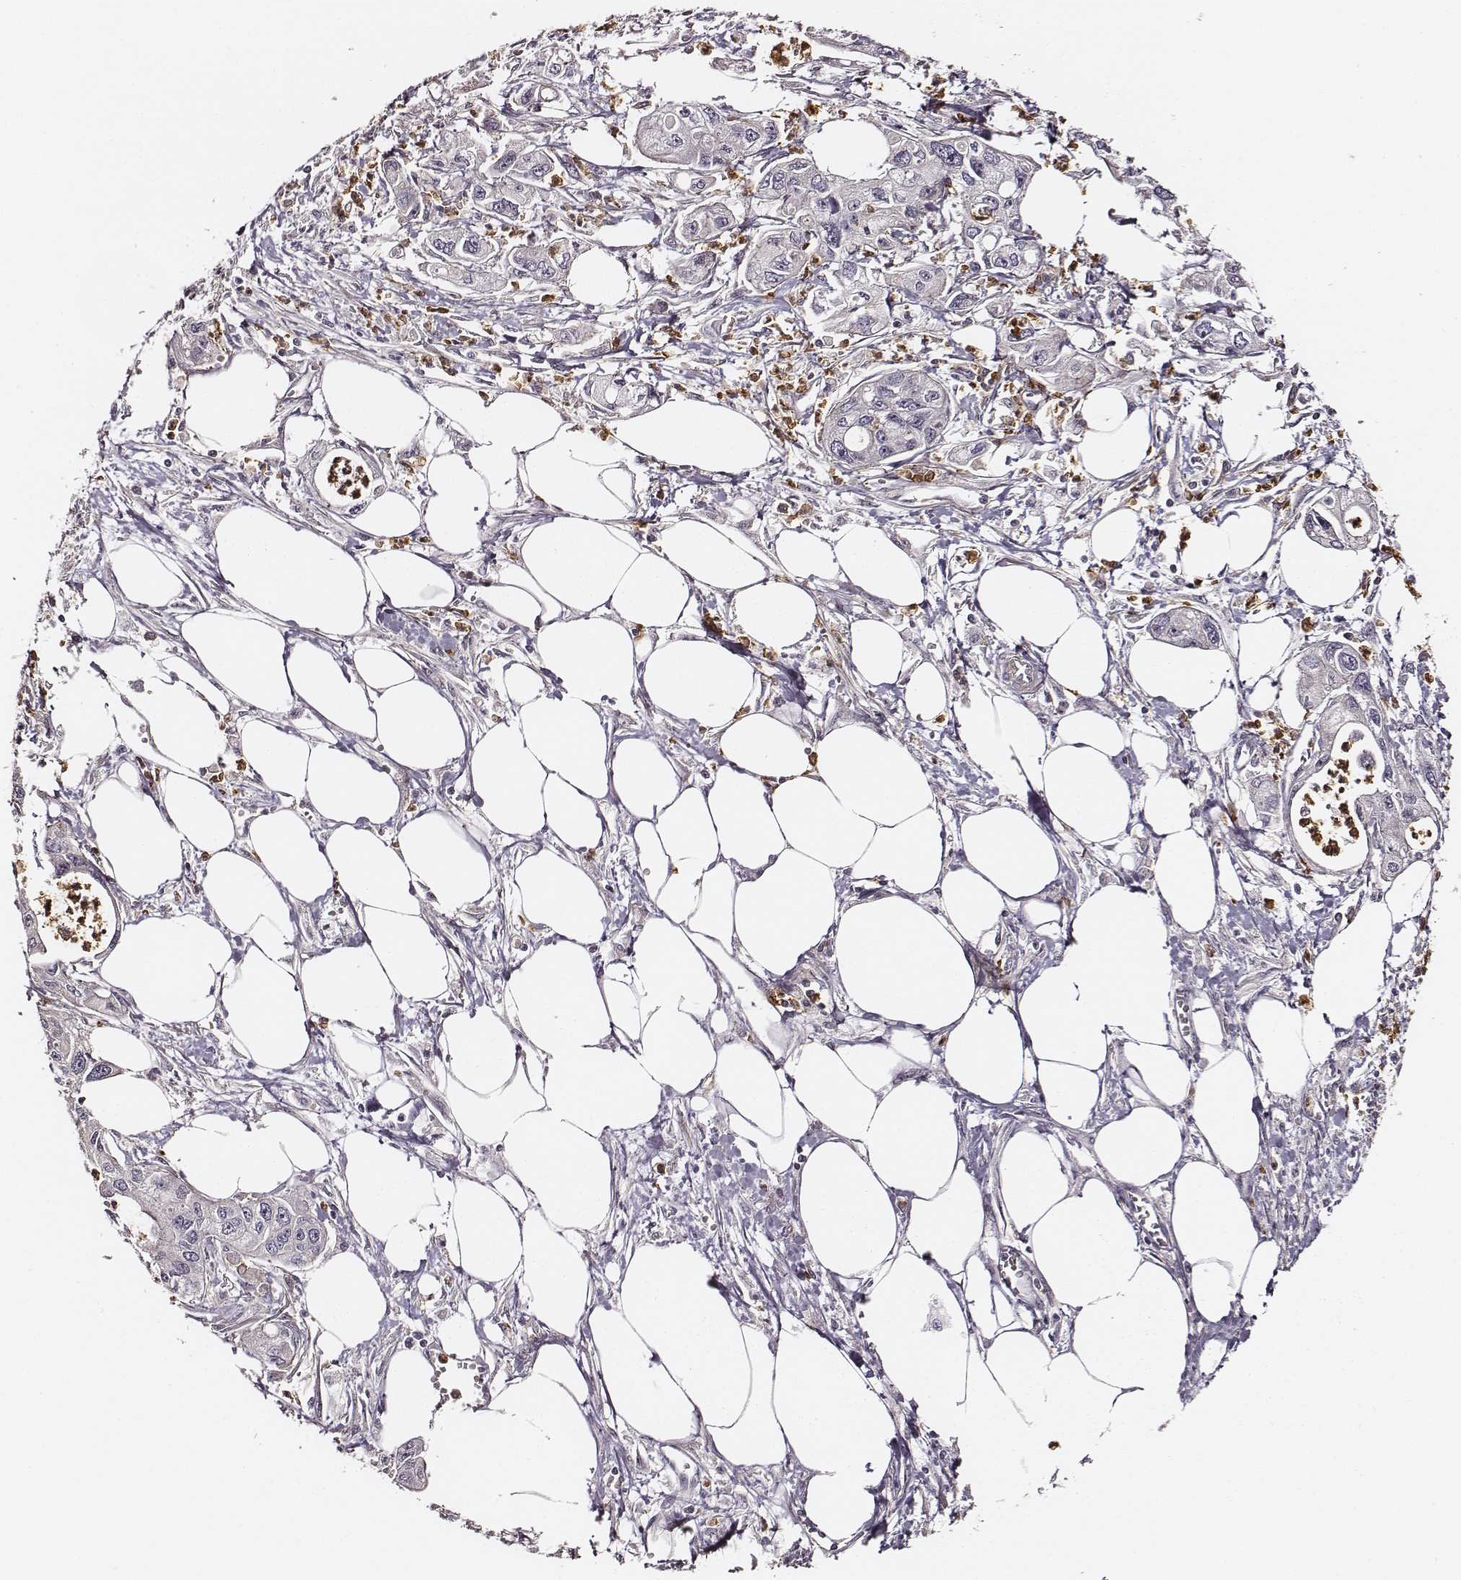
{"staining": {"intensity": "negative", "quantity": "none", "location": "none"}, "tissue": "pancreatic cancer", "cell_type": "Tumor cells", "image_type": "cancer", "snomed": [{"axis": "morphology", "description": "Adenocarcinoma, NOS"}, {"axis": "topography", "description": "Pancreas"}], "caption": "Pancreatic cancer (adenocarcinoma) stained for a protein using immunohistochemistry reveals no positivity tumor cells.", "gene": "ZYX", "patient": {"sex": "male", "age": 70}}